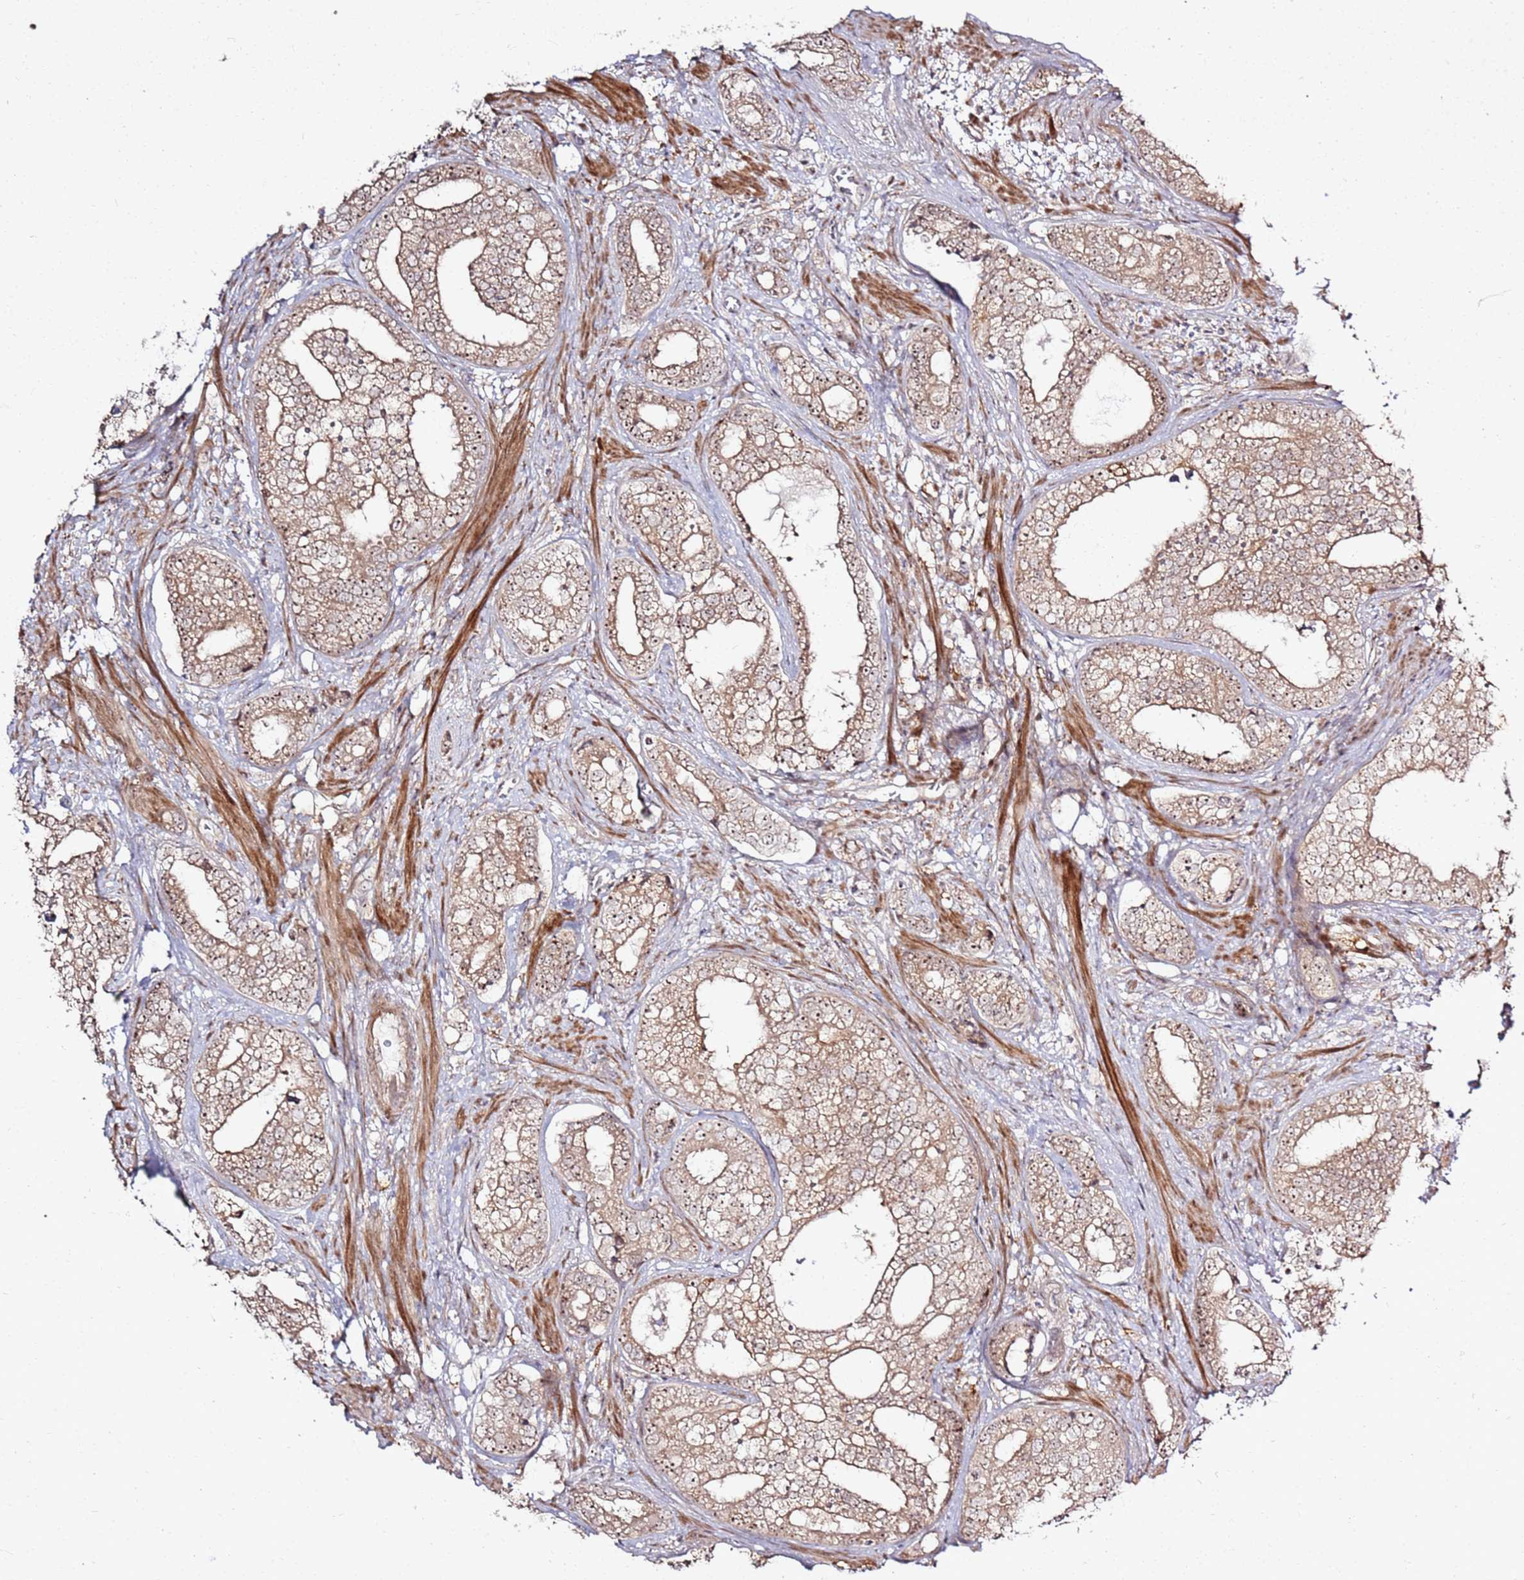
{"staining": {"intensity": "moderate", "quantity": ">75%", "location": "cytoplasmic/membranous,nuclear"}, "tissue": "prostate cancer", "cell_type": "Tumor cells", "image_type": "cancer", "snomed": [{"axis": "morphology", "description": "Adenocarcinoma, High grade"}, {"axis": "topography", "description": "Prostate"}], "caption": "Prostate cancer stained for a protein reveals moderate cytoplasmic/membranous and nuclear positivity in tumor cells.", "gene": "CNPY1", "patient": {"sex": "male", "age": 75}}